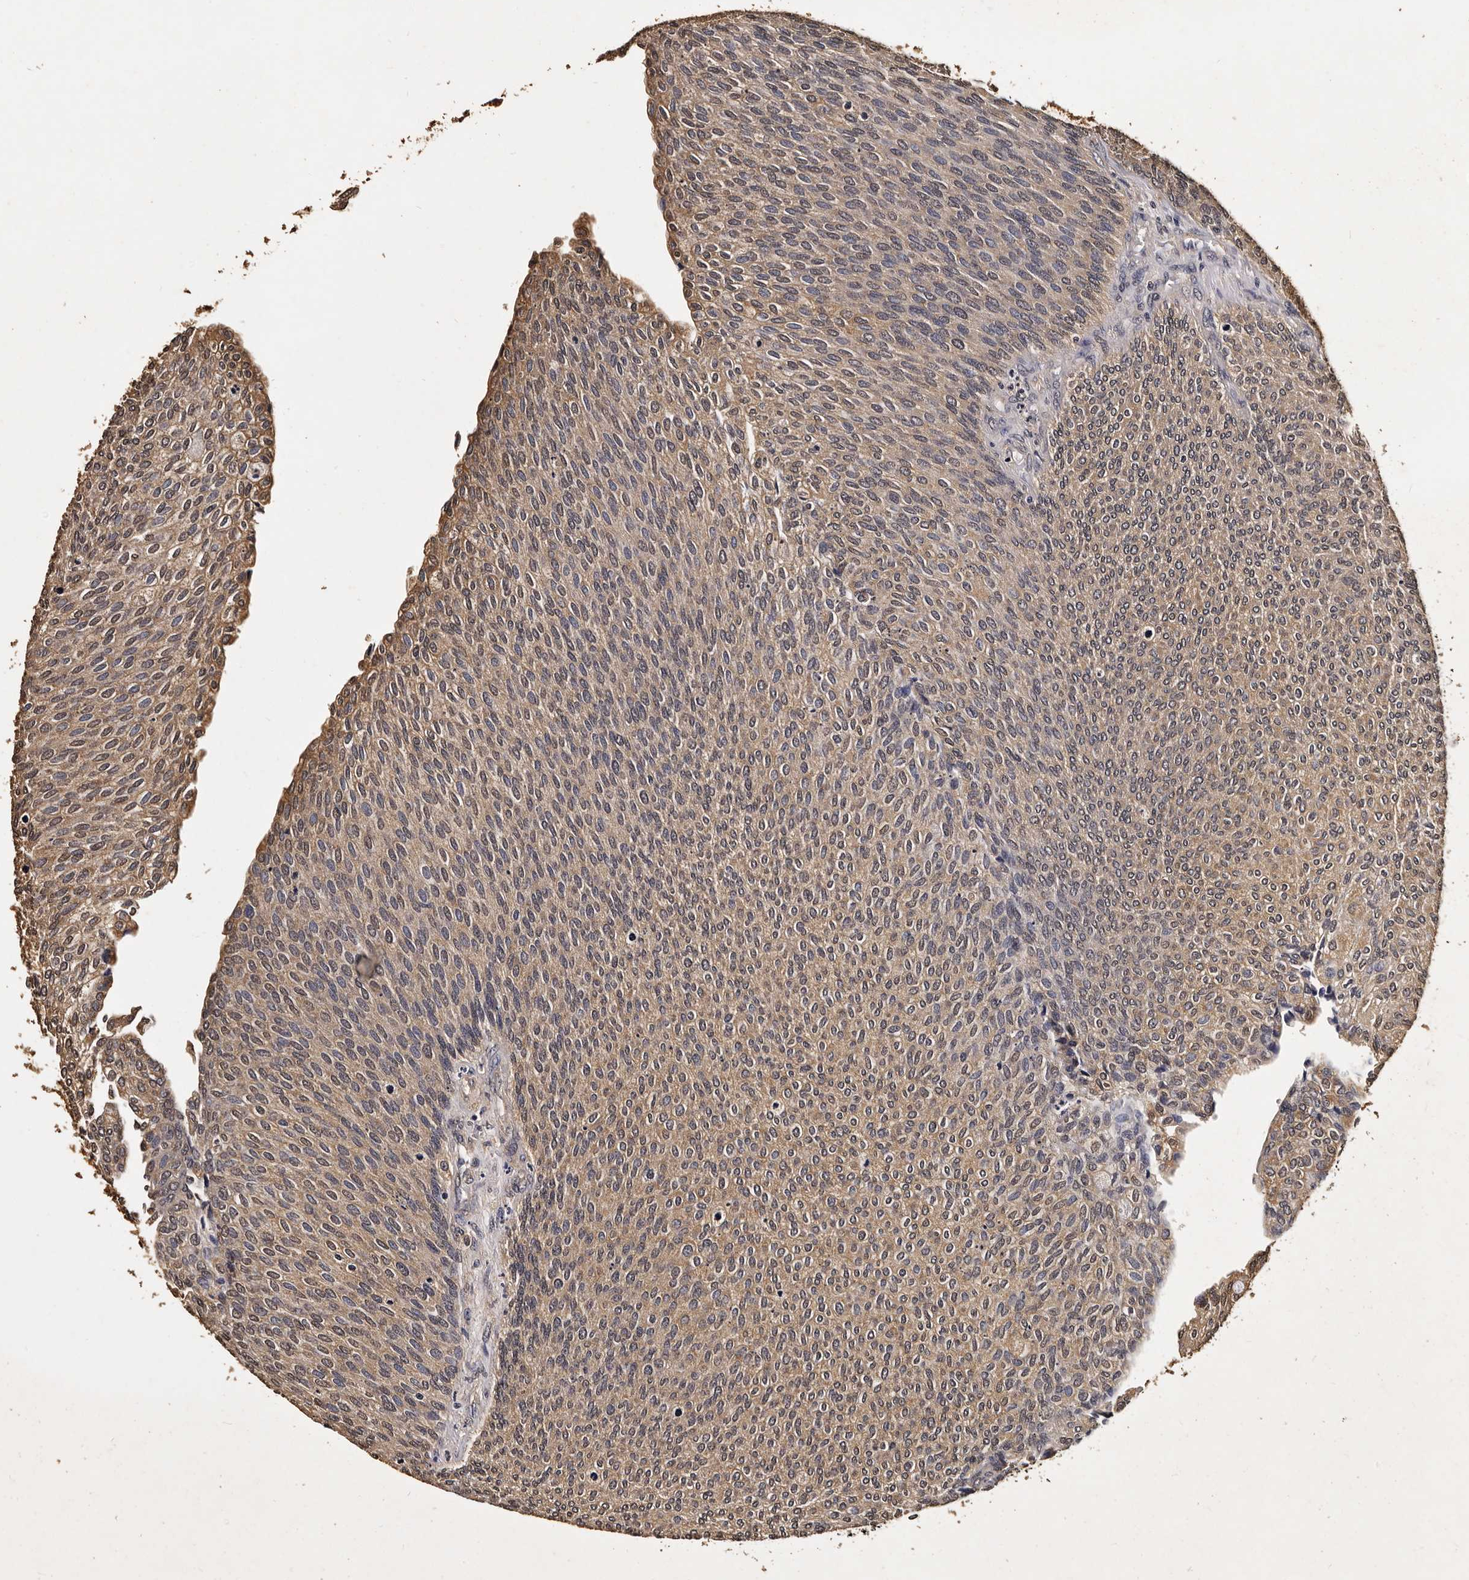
{"staining": {"intensity": "moderate", "quantity": "25%-75%", "location": "cytoplasmic/membranous"}, "tissue": "urothelial cancer", "cell_type": "Tumor cells", "image_type": "cancer", "snomed": [{"axis": "morphology", "description": "Urothelial carcinoma, Low grade"}, {"axis": "topography", "description": "Urinary bladder"}], "caption": "Urothelial cancer stained with DAB IHC reveals medium levels of moderate cytoplasmic/membranous expression in approximately 25%-75% of tumor cells. The protein of interest is shown in brown color, while the nuclei are stained blue.", "gene": "PARS2", "patient": {"sex": "female", "age": 79}}